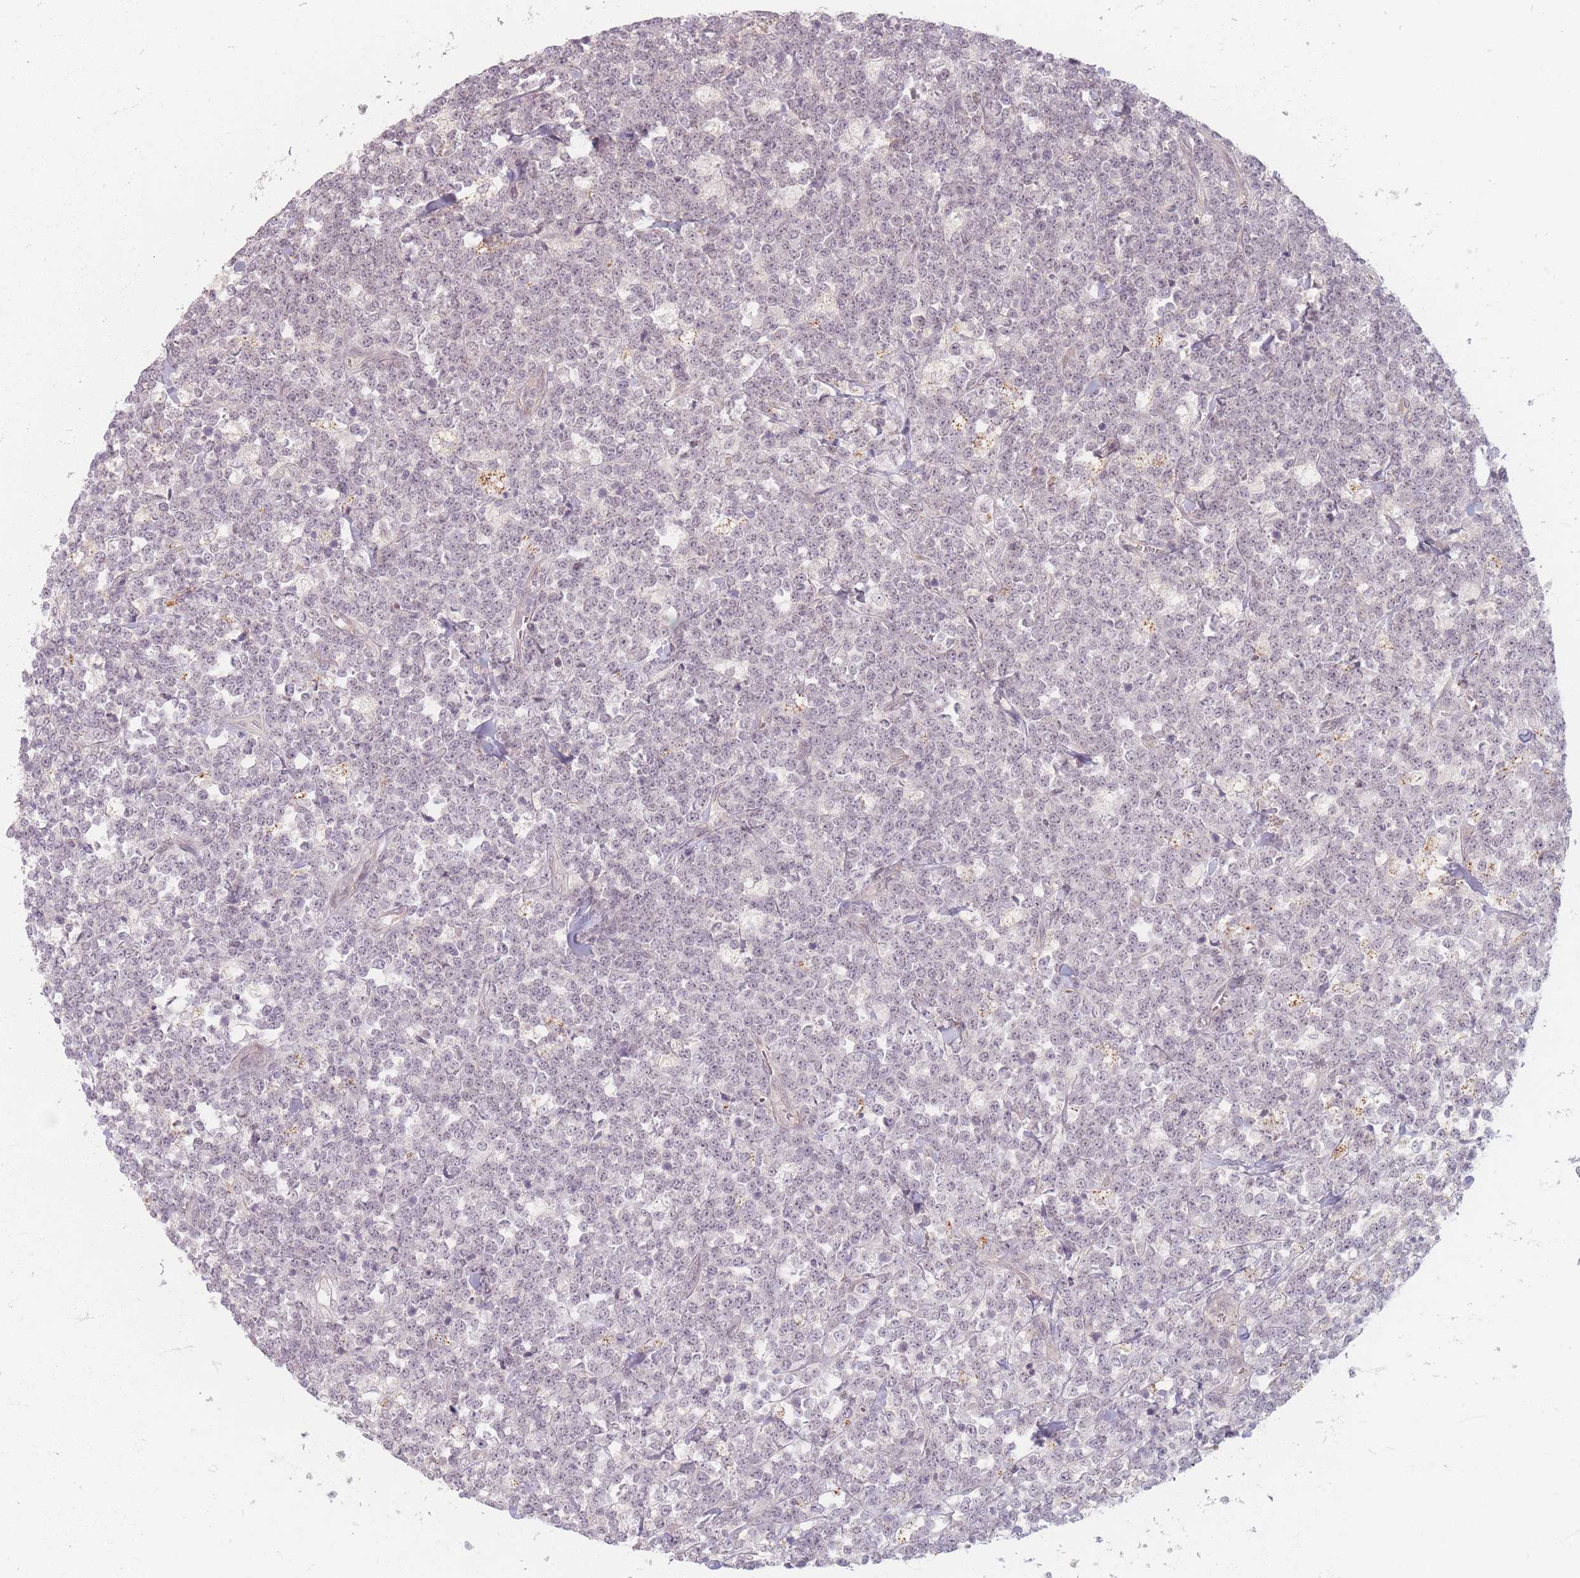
{"staining": {"intensity": "negative", "quantity": "none", "location": "none"}, "tissue": "lymphoma", "cell_type": "Tumor cells", "image_type": "cancer", "snomed": [{"axis": "morphology", "description": "Malignant lymphoma, non-Hodgkin's type, High grade"}, {"axis": "topography", "description": "Small intestine"}], "caption": "IHC histopathology image of neoplastic tissue: high-grade malignant lymphoma, non-Hodgkin's type stained with DAB (3,3'-diaminobenzidine) demonstrates no significant protein expression in tumor cells. Brightfield microscopy of immunohistochemistry stained with DAB (3,3'-diaminobenzidine) (brown) and hematoxylin (blue), captured at high magnification.", "gene": "GABRA6", "patient": {"sex": "male", "age": 8}}